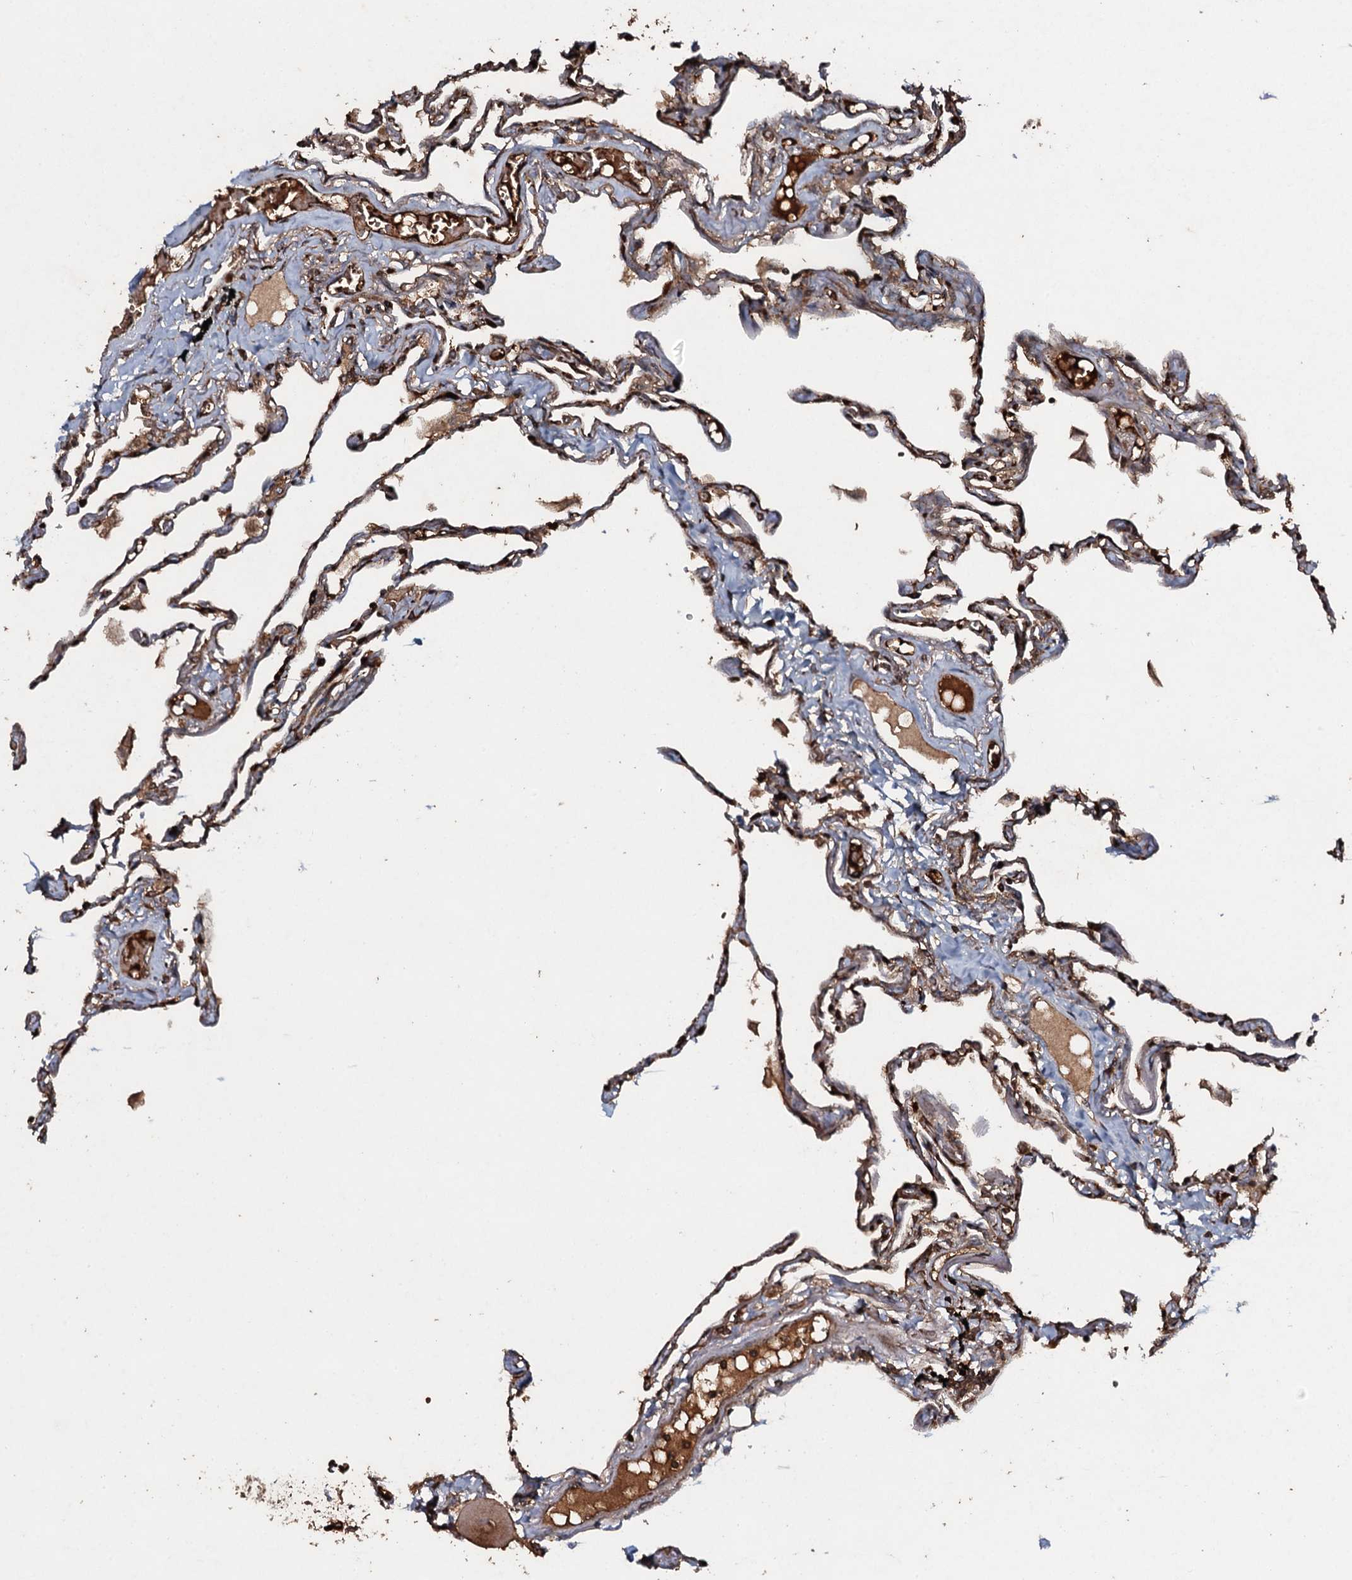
{"staining": {"intensity": "strong", "quantity": ">75%", "location": "cytoplasmic/membranous,nuclear"}, "tissue": "lung", "cell_type": "Alveolar cells", "image_type": "normal", "snomed": [{"axis": "morphology", "description": "Normal tissue, NOS"}, {"axis": "topography", "description": "Lung"}], "caption": "Protein staining of benign lung reveals strong cytoplasmic/membranous,nuclear staining in approximately >75% of alveolar cells.", "gene": "ADGRG3", "patient": {"sex": "female", "age": 67}}